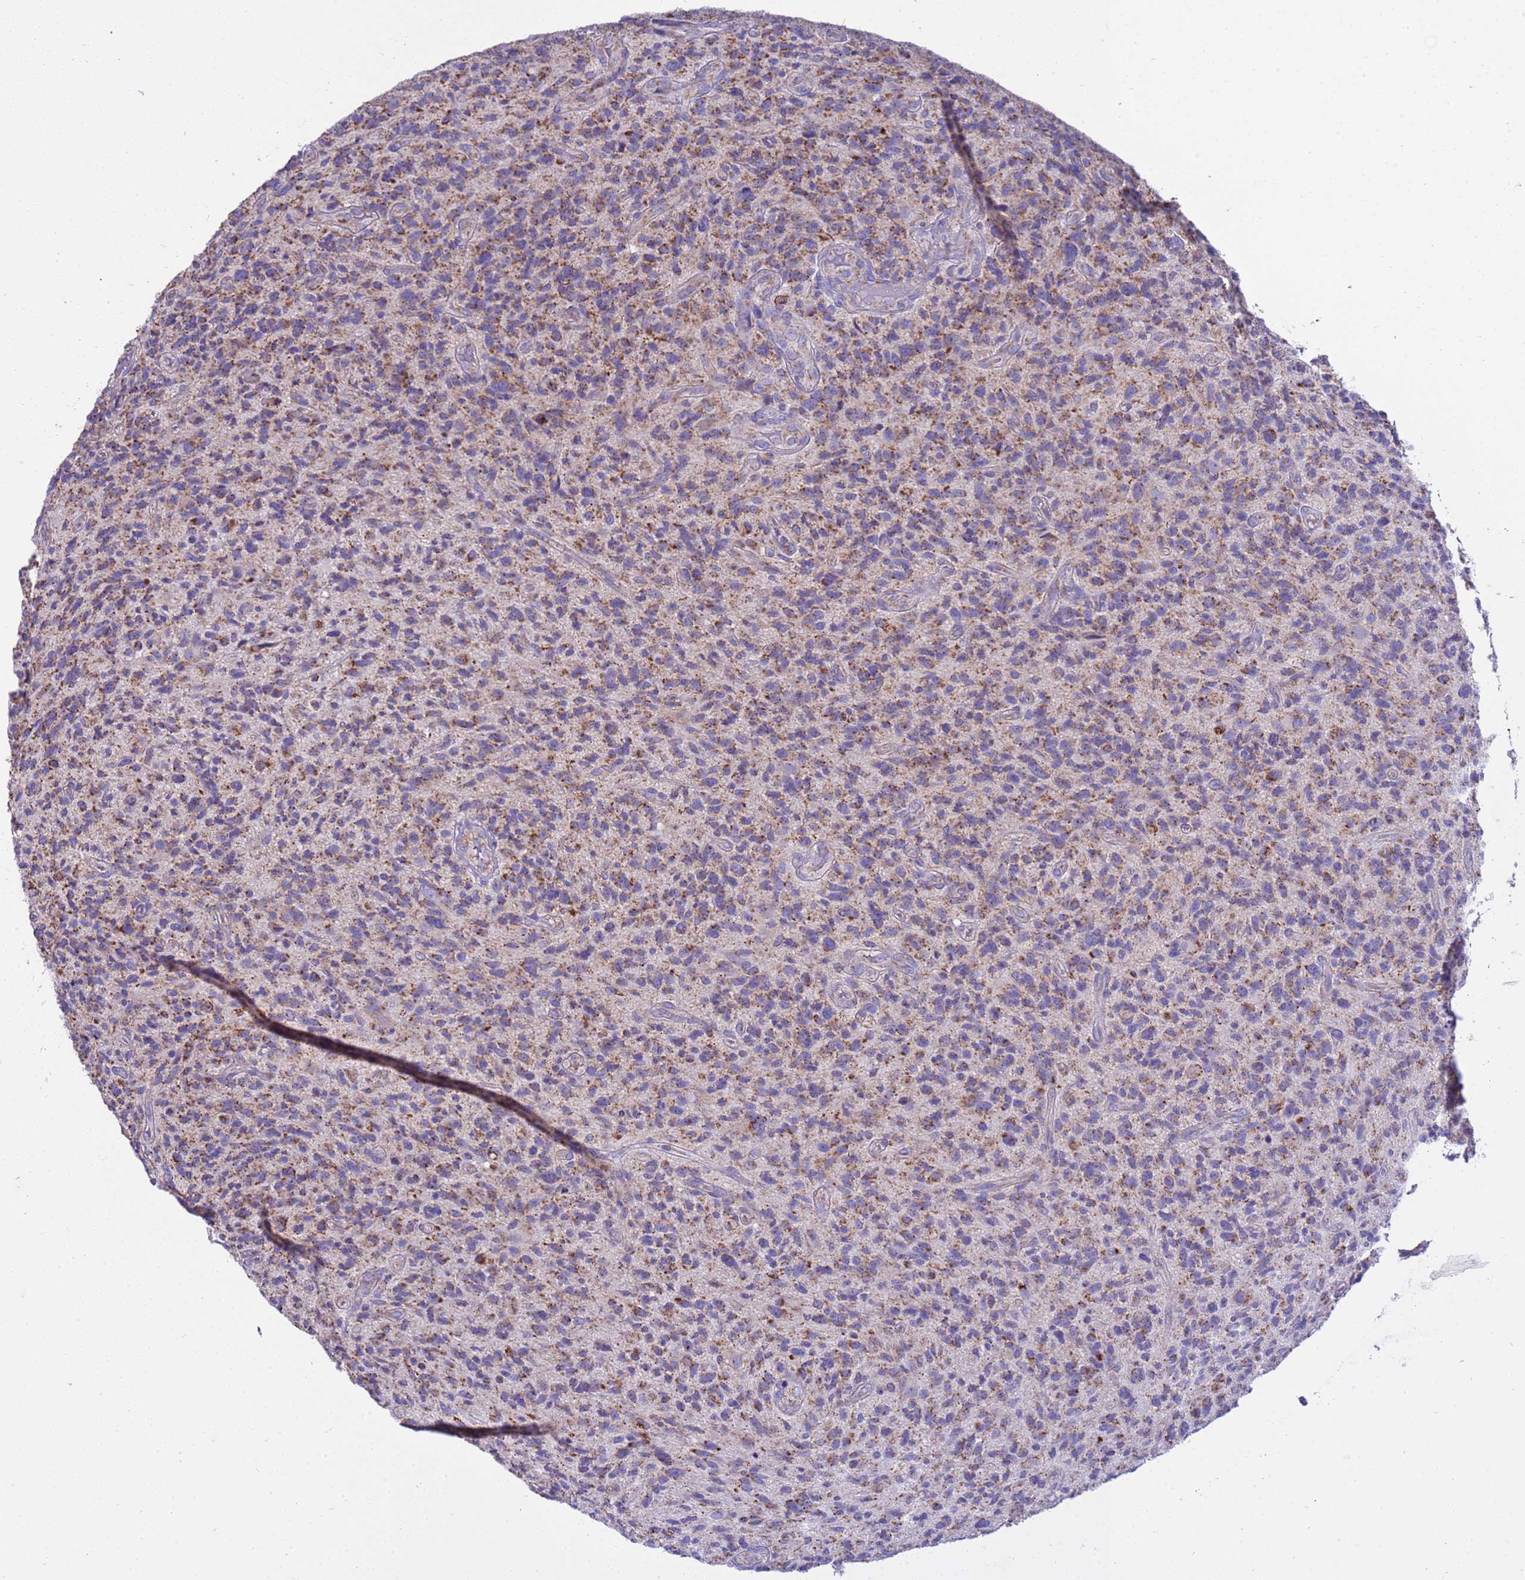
{"staining": {"intensity": "moderate", "quantity": "25%-75%", "location": "cytoplasmic/membranous"}, "tissue": "glioma", "cell_type": "Tumor cells", "image_type": "cancer", "snomed": [{"axis": "morphology", "description": "Glioma, malignant, High grade"}, {"axis": "topography", "description": "Brain"}], "caption": "Glioma stained for a protein (brown) reveals moderate cytoplasmic/membranous positive expression in about 25%-75% of tumor cells.", "gene": "RNF165", "patient": {"sex": "male", "age": 47}}